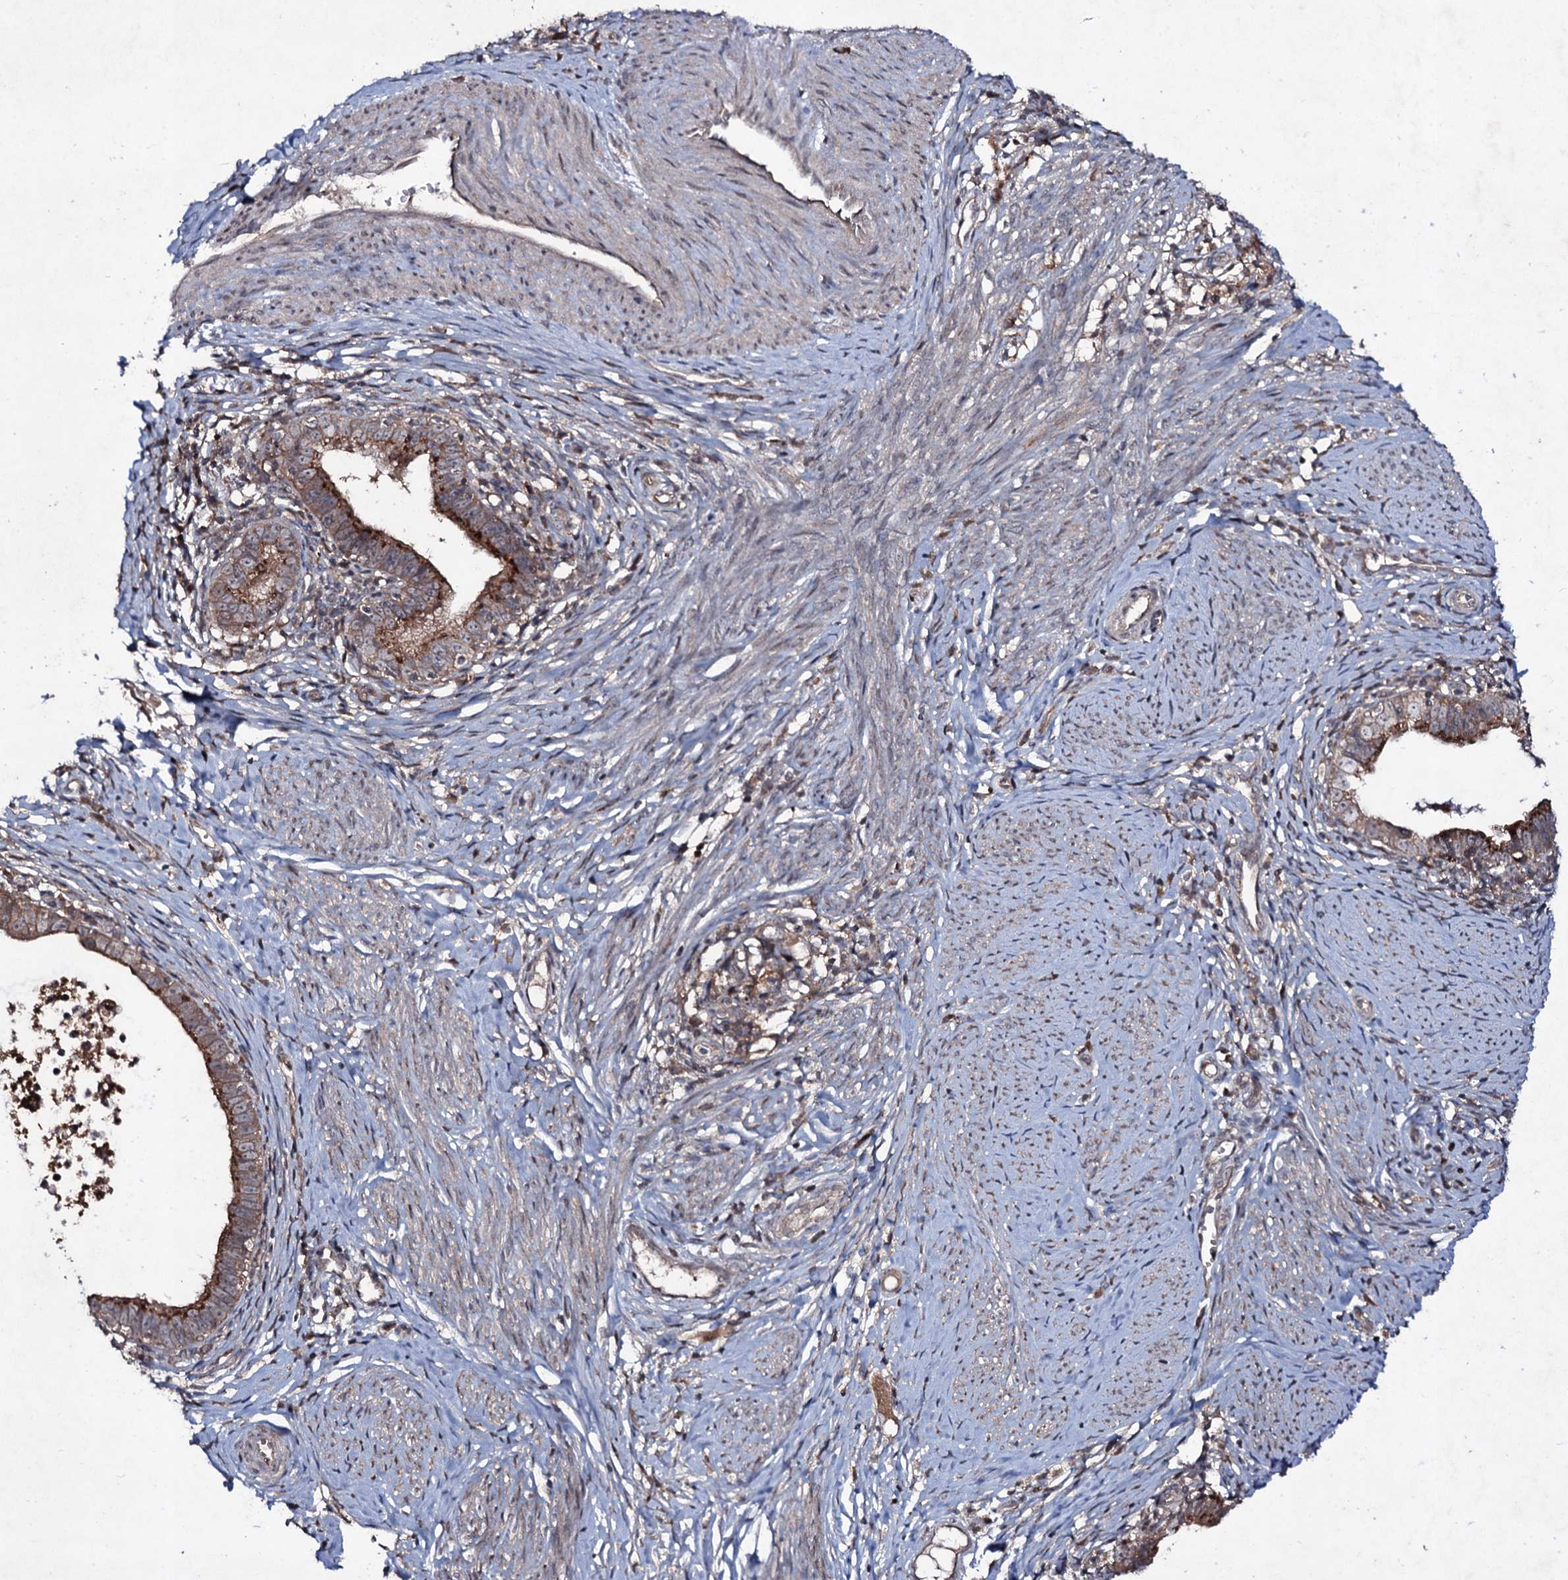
{"staining": {"intensity": "strong", "quantity": "25%-75%", "location": "cytoplasmic/membranous"}, "tissue": "cervical cancer", "cell_type": "Tumor cells", "image_type": "cancer", "snomed": [{"axis": "morphology", "description": "Adenocarcinoma, NOS"}, {"axis": "topography", "description": "Cervix"}], "caption": "An immunohistochemistry (IHC) micrograph of tumor tissue is shown. Protein staining in brown highlights strong cytoplasmic/membranous positivity in cervical cancer within tumor cells.", "gene": "SNAP23", "patient": {"sex": "female", "age": 36}}